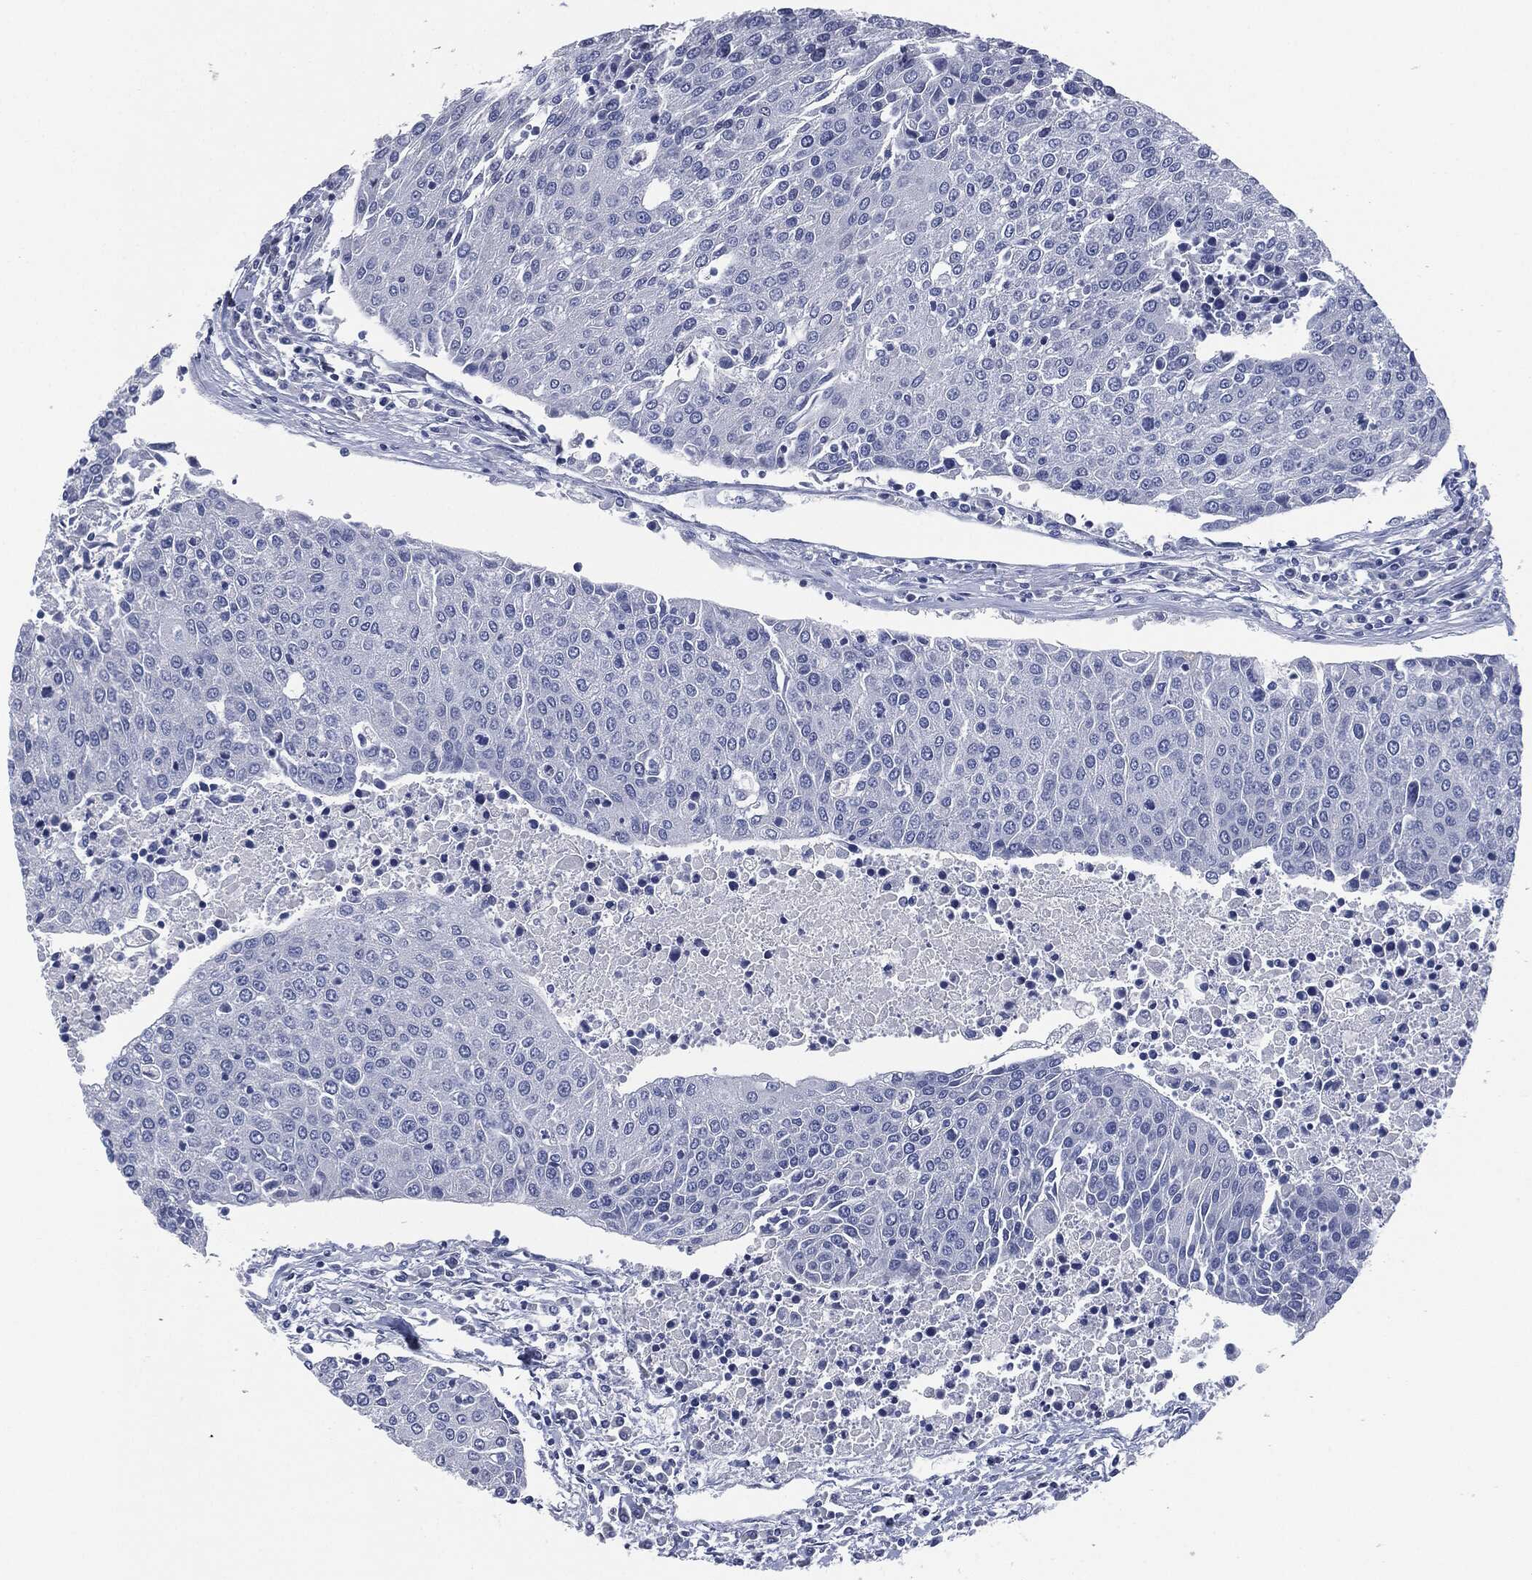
{"staining": {"intensity": "negative", "quantity": "none", "location": "none"}, "tissue": "urothelial cancer", "cell_type": "Tumor cells", "image_type": "cancer", "snomed": [{"axis": "morphology", "description": "Urothelial carcinoma, High grade"}, {"axis": "topography", "description": "Urinary bladder"}], "caption": "High-grade urothelial carcinoma was stained to show a protein in brown. There is no significant positivity in tumor cells.", "gene": "MUC16", "patient": {"sex": "female", "age": 85}}